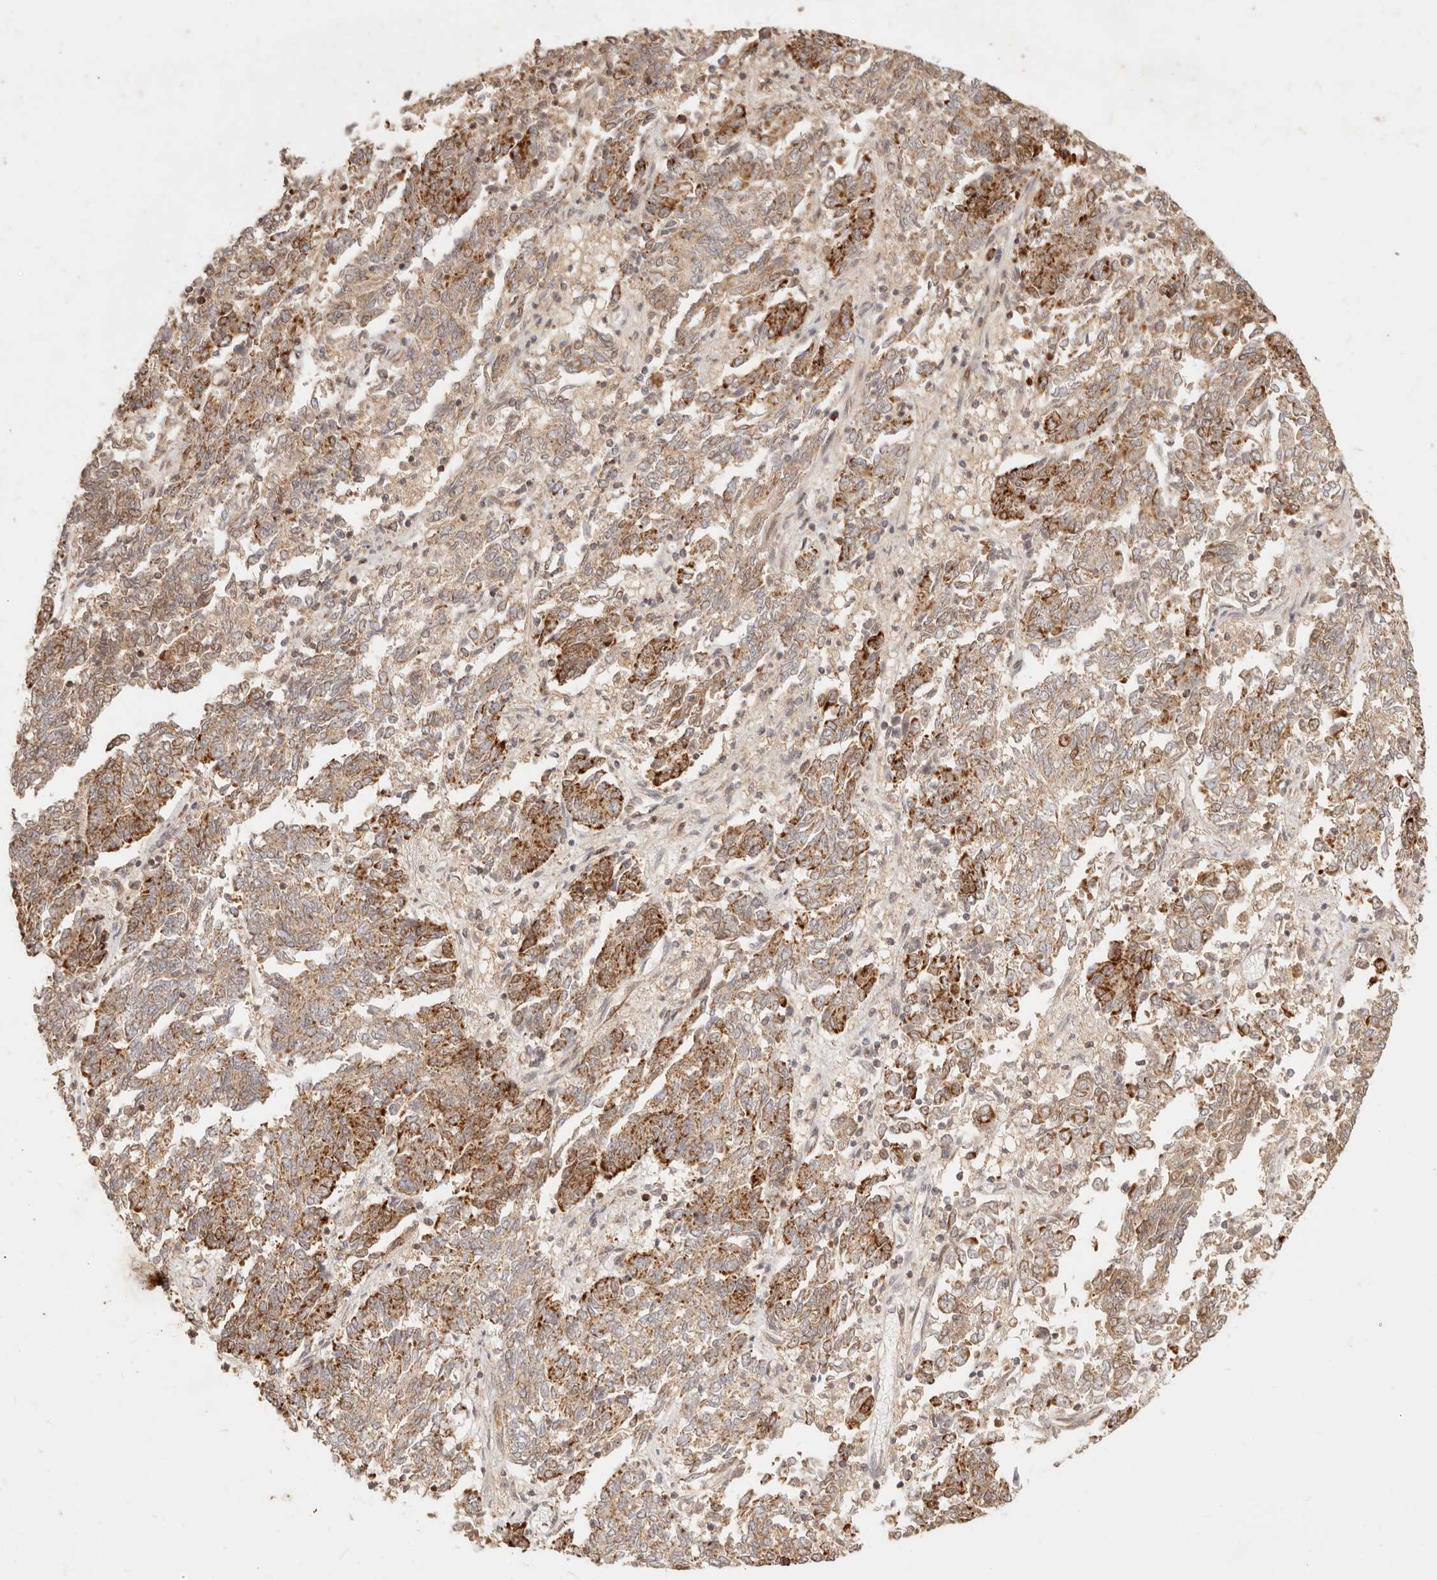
{"staining": {"intensity": "strong", "quantity": "<25%", "location": "cytoplasmic/membranous"}, "tissue": "endometrial cancer", "cell_type": "Tumor cells", "image_type": "cancer", "snomed": [{"axis": "morphology", "description": "Adenocarcinoma, NOS"}, {"axis": "topography", "description": "Endometrium"}], "caption": "Tumor cells reveal medium levels of strong cytoplasmic/membranous staining in approximately <25% of cells in endometrial cancer (adenocarcinoma). The protein of interest is stained brown, and the nuclei are stained in blue (DAB IHC with brightfield microscopy, high magnification).", "gene": "TIMM17A", "patient": {"sex": "female", "age": 80}}